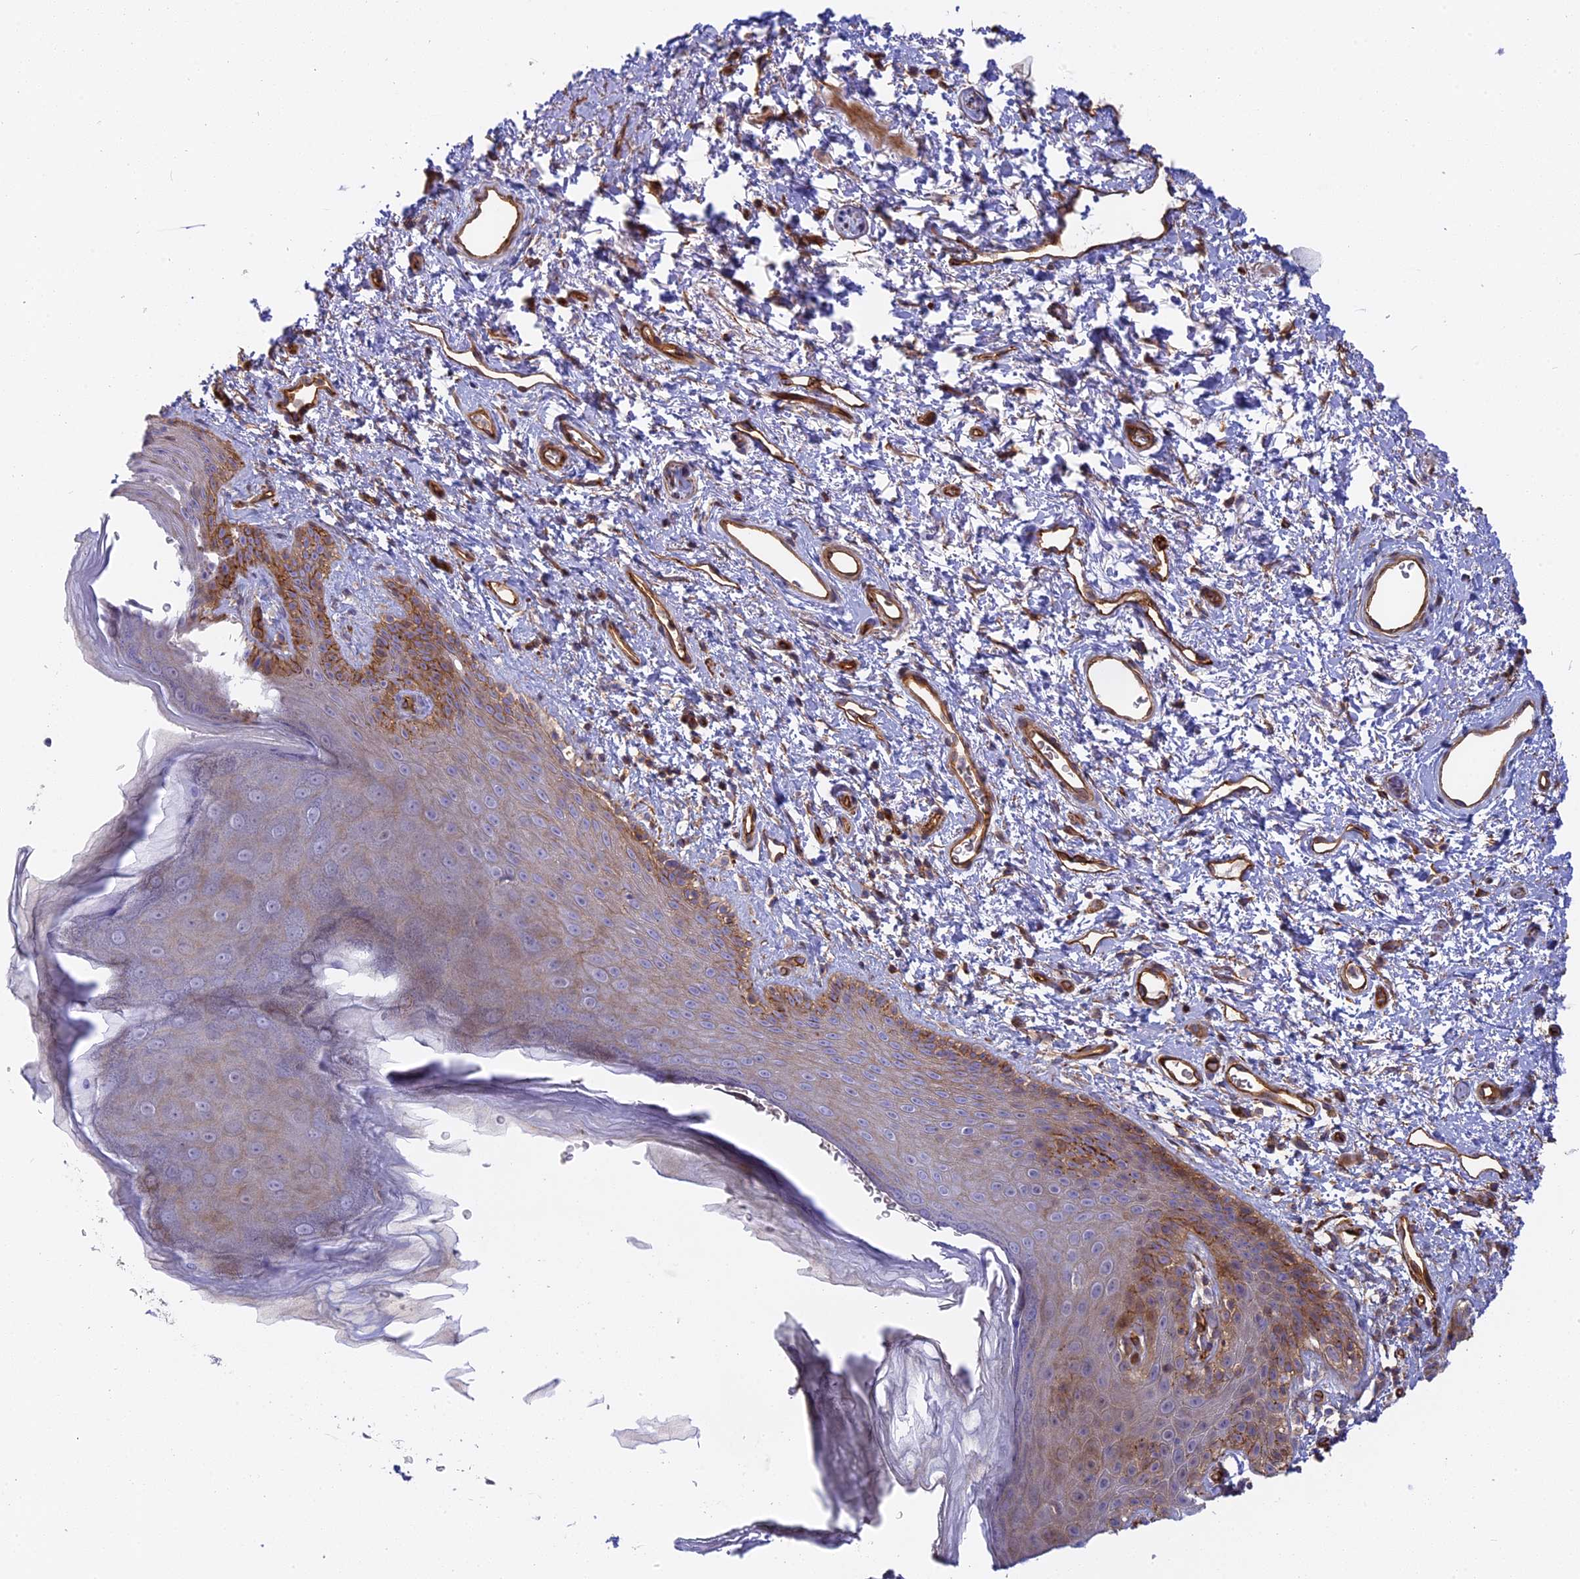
{"staining": {"intensity": "moderate", "quantity": "<25%", "location": "cytoplasmic/membranous"}, "tissue": "skin", "cell_type": "Epidermal cells", "image_type": "normal", "snomed": [{"axis": "morphology", "description": "Normal tissue, NOS"}, {"axis": "topography", "description": "Anal"}], "caption": "Moderate cytoplasmic/membranous staining for a protein is identified in approximately <25% of epidermal cells of unremarkable skin using IHC.", "gene": "CNBD2", "patient": {"sex": "female", "age": 46}}